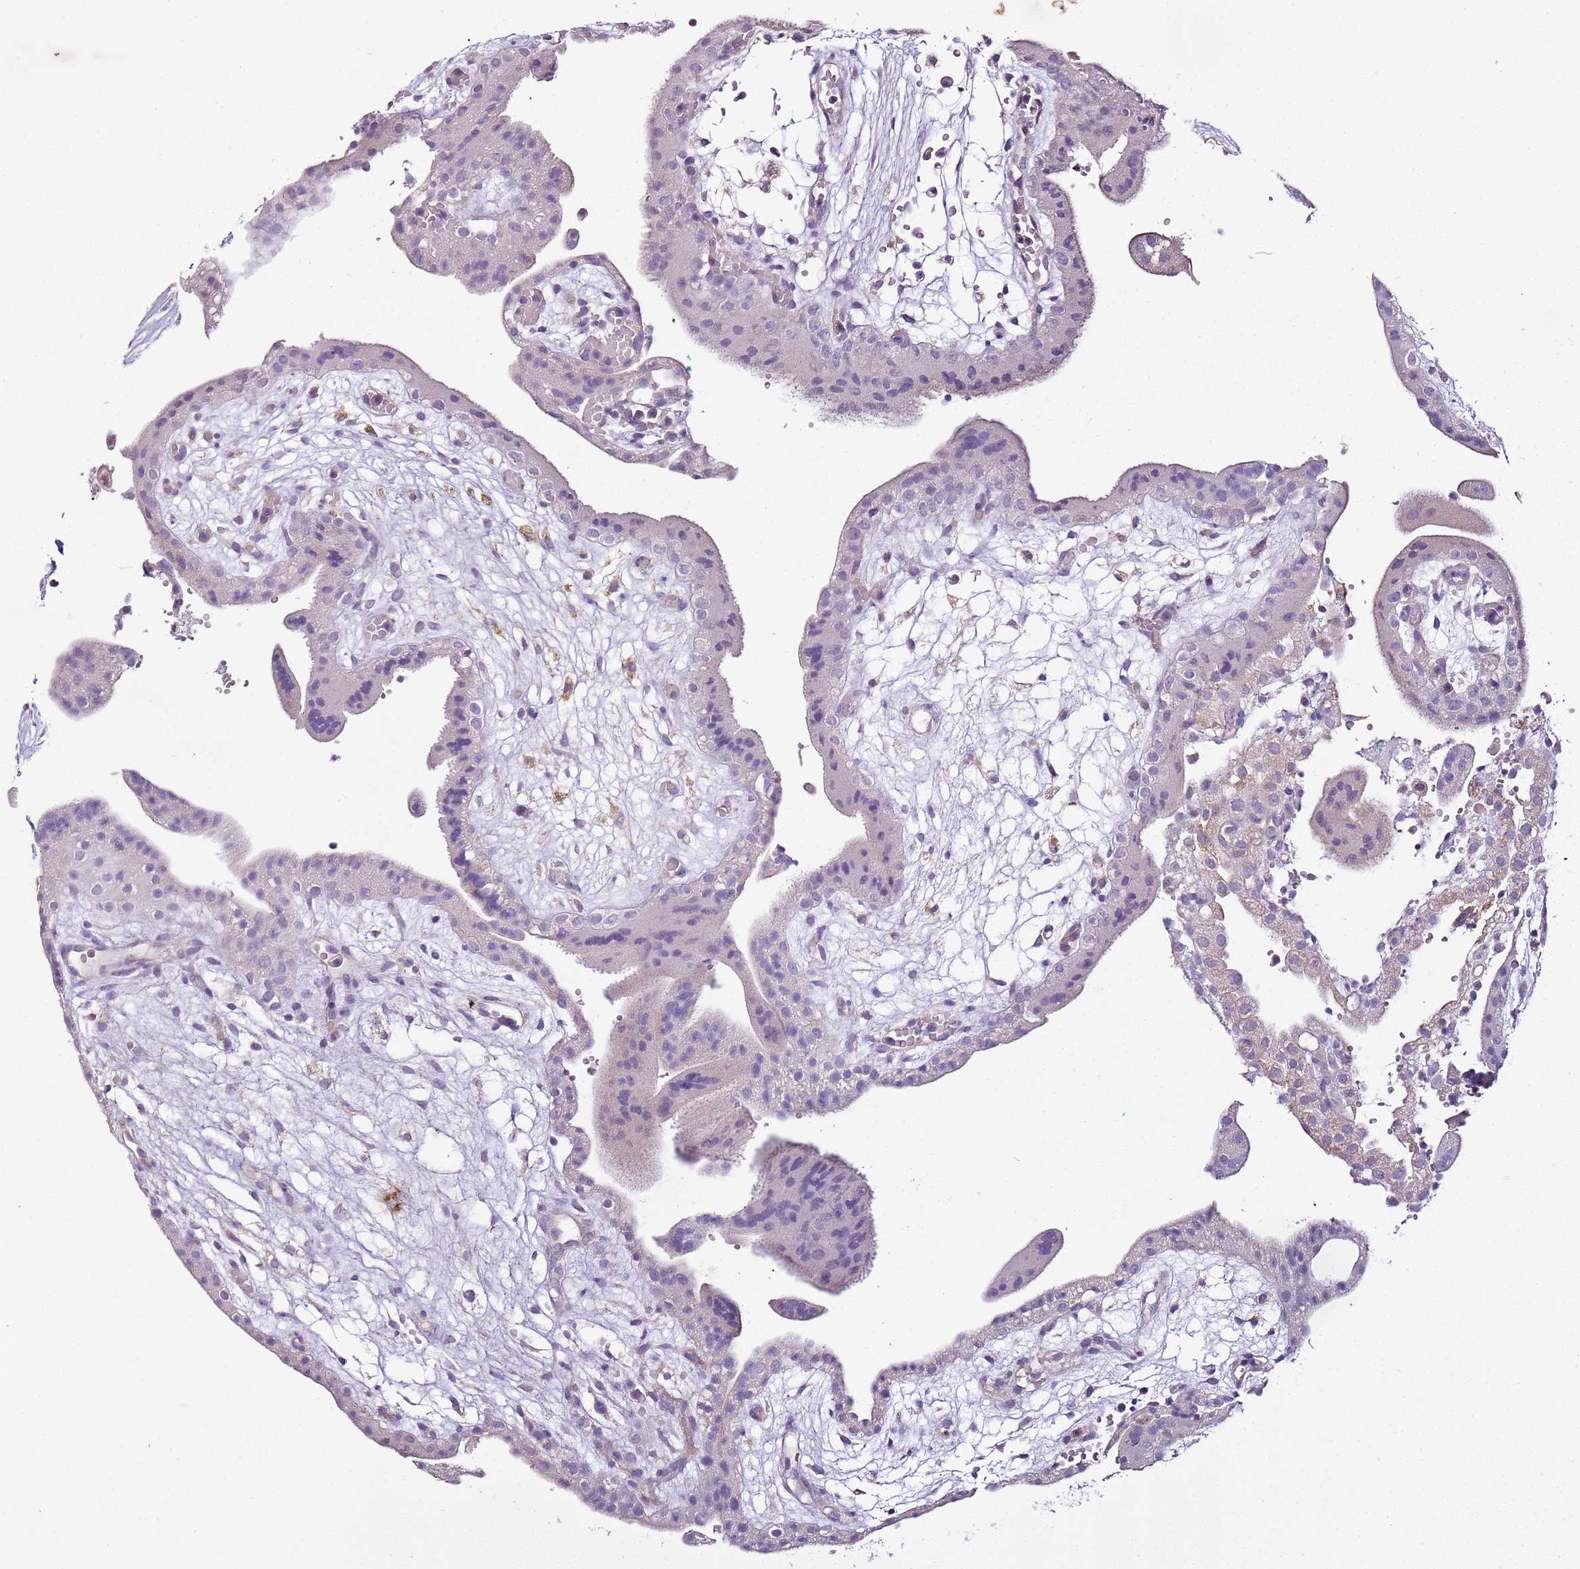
{"staining": {"intensity": "negative", "quantity": "none", "location": "none"}, "tissue": "placenta", "cell_type": "Decidual cells", "image_type": "normal", "snomed": [{"axis": "morphology", "description": "Normal tissue, NOS"}, {"axis": "topography", "description": "Placenta"}], "caption": "Micrograph shows no significant protein expression in decidual cells of benign placenta.", "gene": "CMKLR1", "patient": {"sex": "female", "age": 18}}